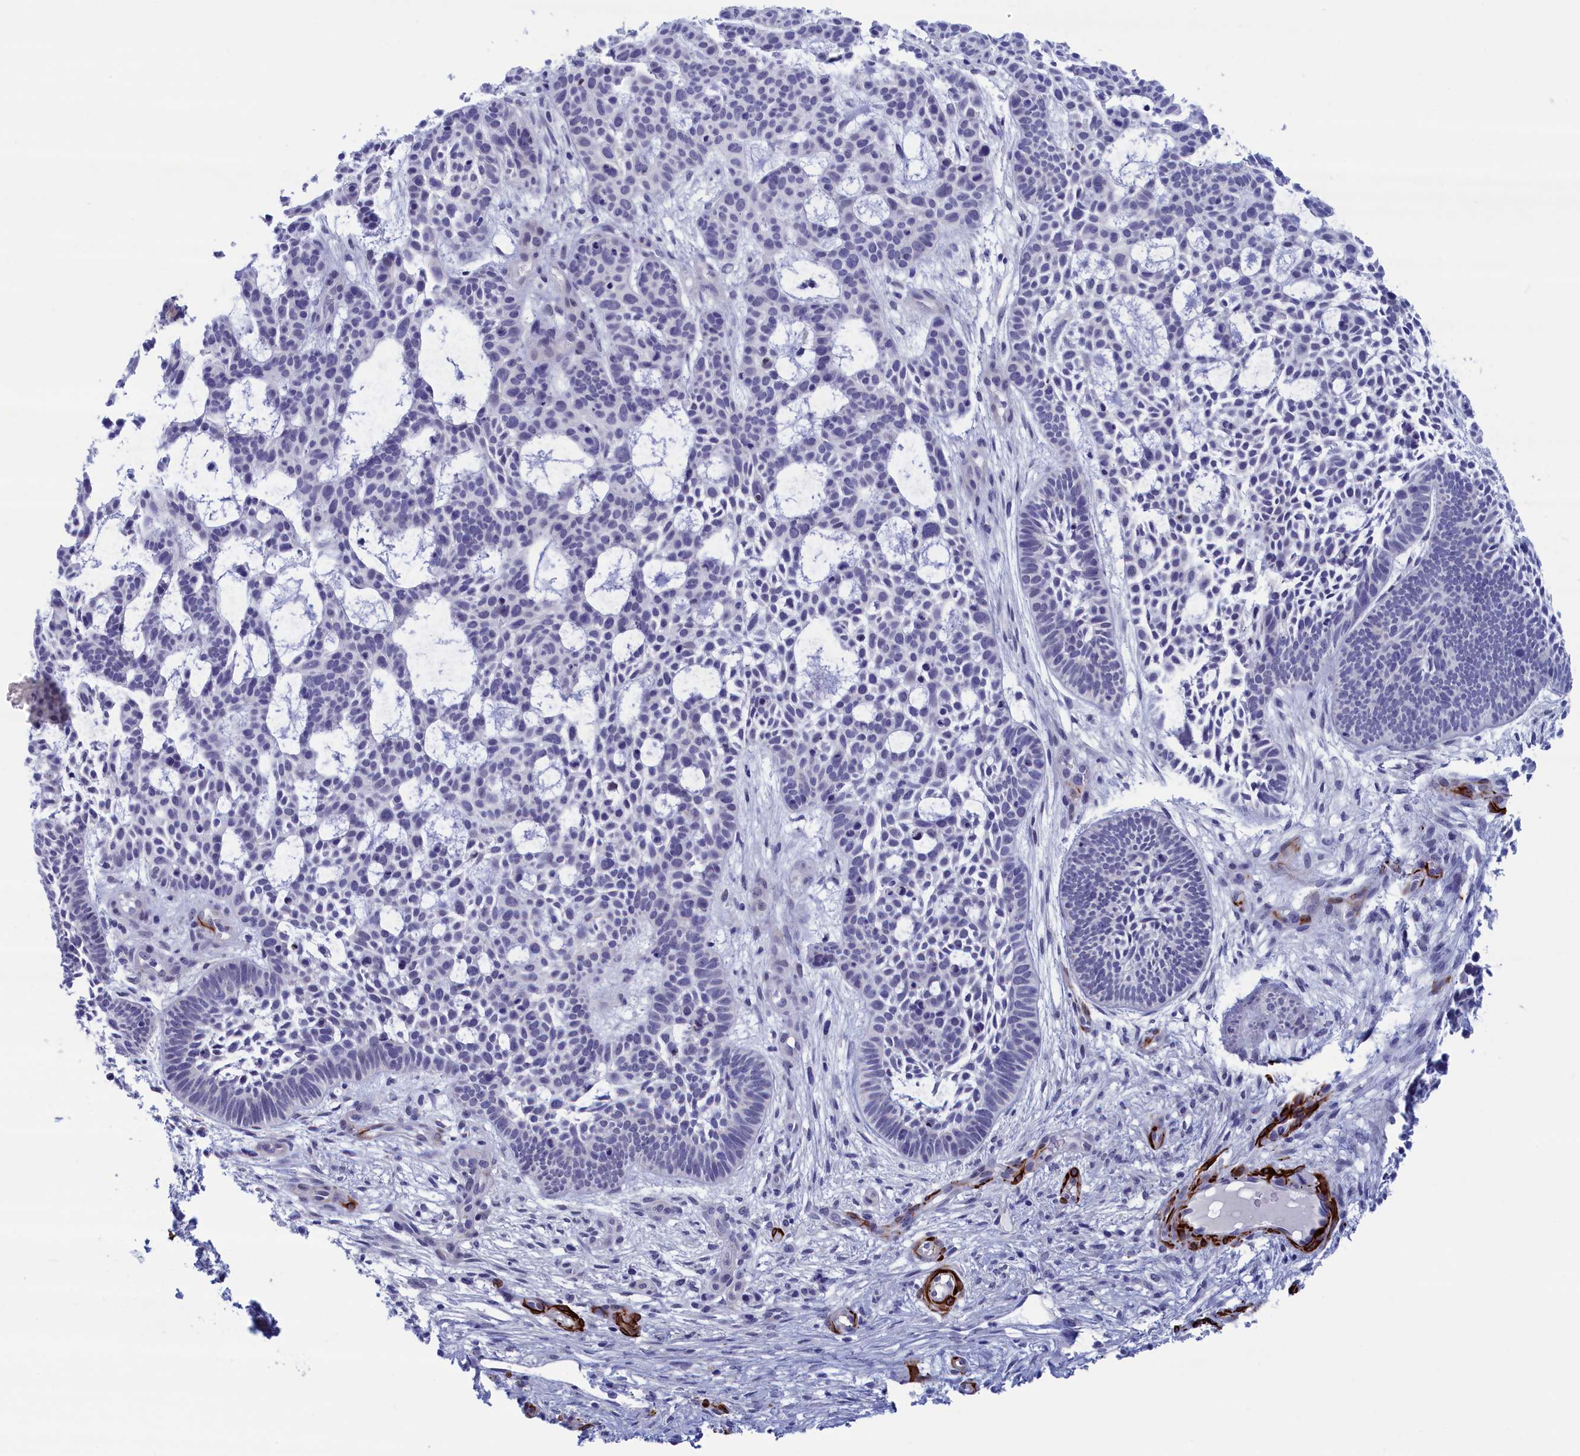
{"staining": {"intensity": "negative", "quantity": "none", "location": "none"}, "tissue": "skin cancer", "cell_type": "Tumor cells", "image_type": "cancer", "snomed": [{"axis": "morphology", "description": "Basal cell carcinoma"}, {"axis": "topography", "description": "Skin"}], "caption": "Skin cancer stained for a protein using immunohistochemistry demonstrates no staining tumor cells.", "gene": "WDR83", "patient": {"sex": "male", "age": 89}}